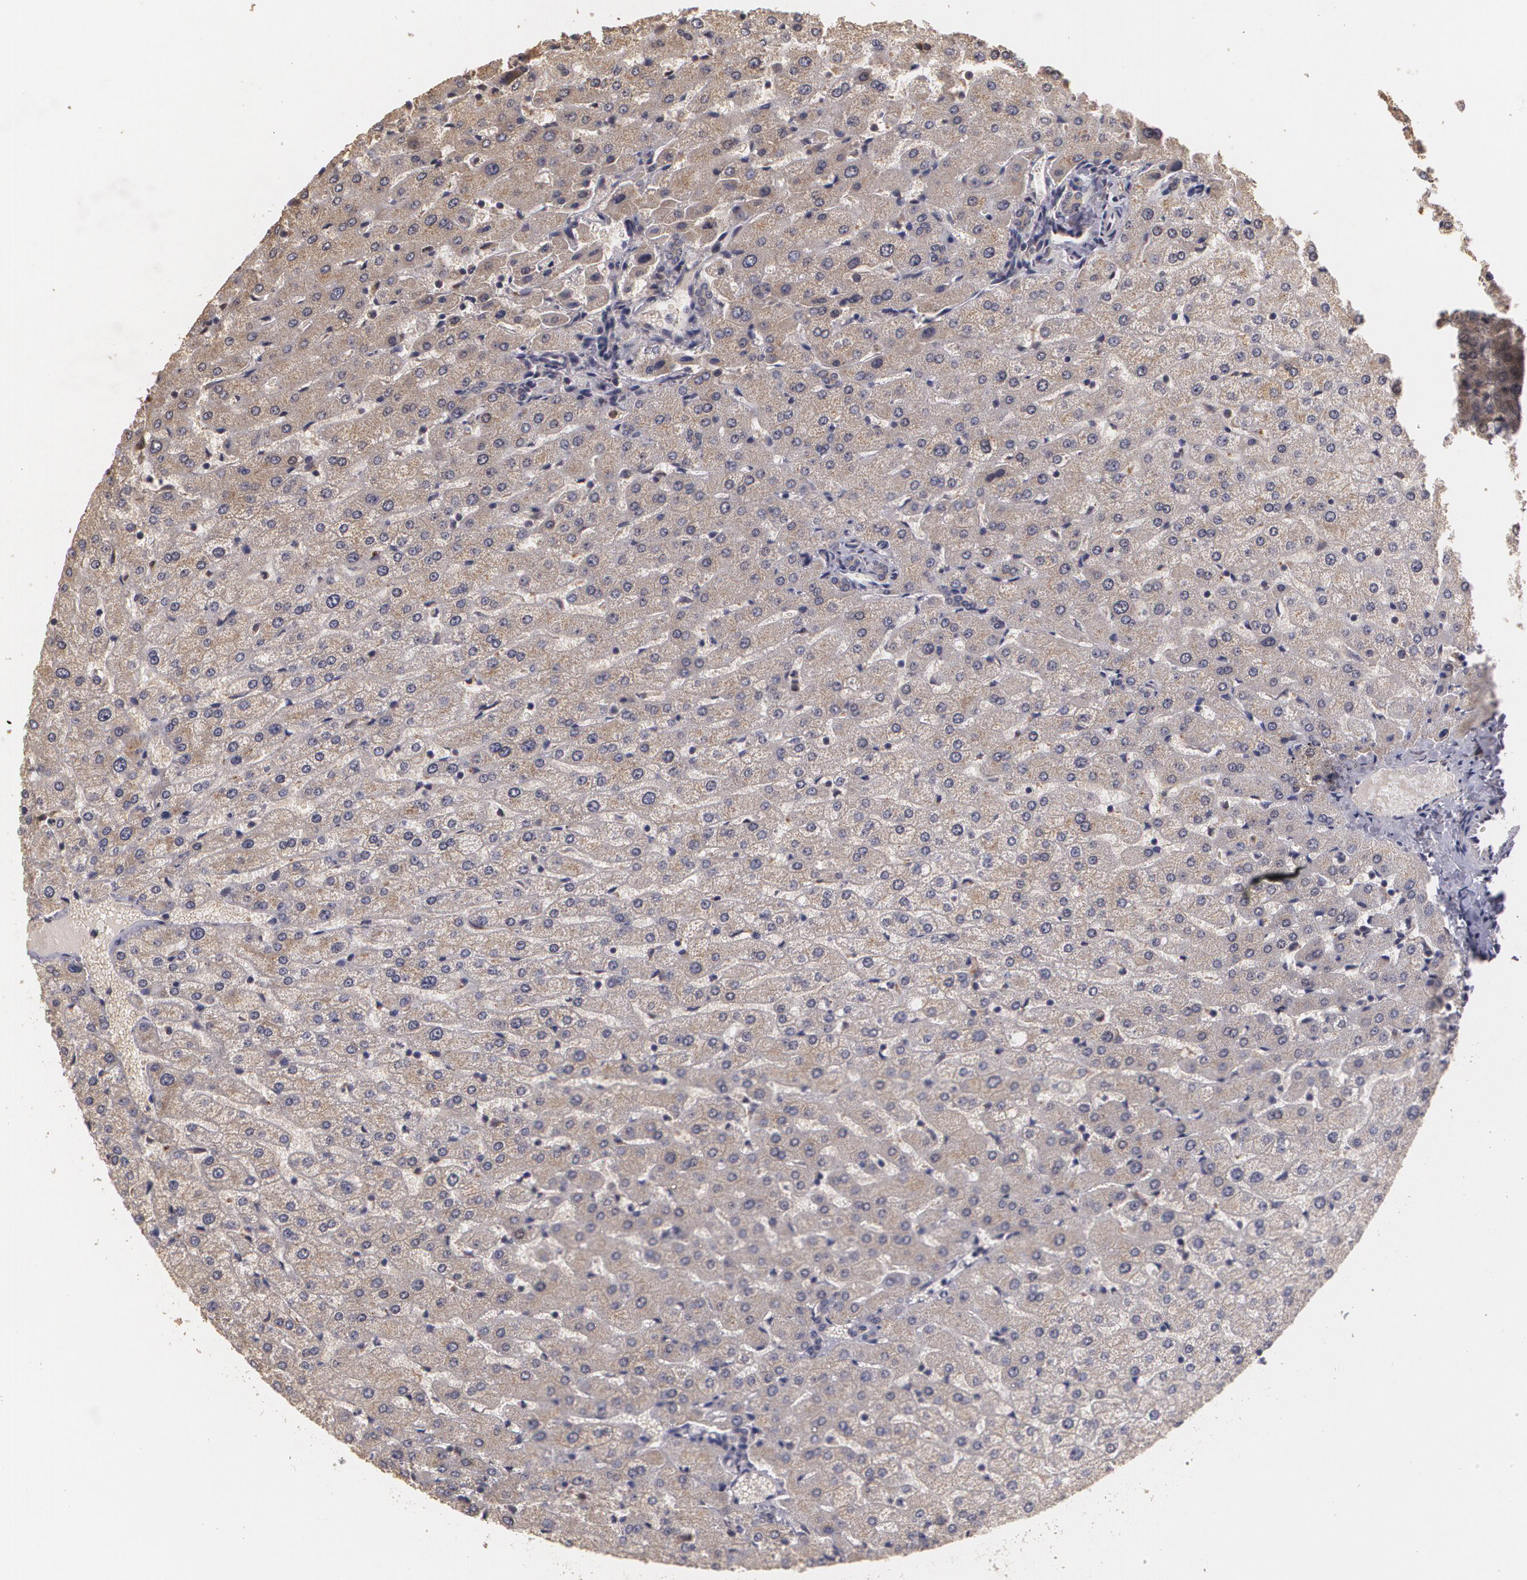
{"staining": {"intensity": "negative", "quantity": "none", "location": "none"}, "tissue": "liver", "cell_type": "Cholangiocytes", "image_type": "normal", "snomed": [{"axis": "morphology", "description": "Normal tissue, NOS"}, {"axis": "morphology", "description": "Fibrosis, NOS"}, {"axis": "topography", "description": "Liver"}], "caption": "Immunohistochemistry (IHC) of normal human liver shows no staining in cholangiocytes.", "gene": "BRCA1", "patient": {"sex": "female", "age": 29}}